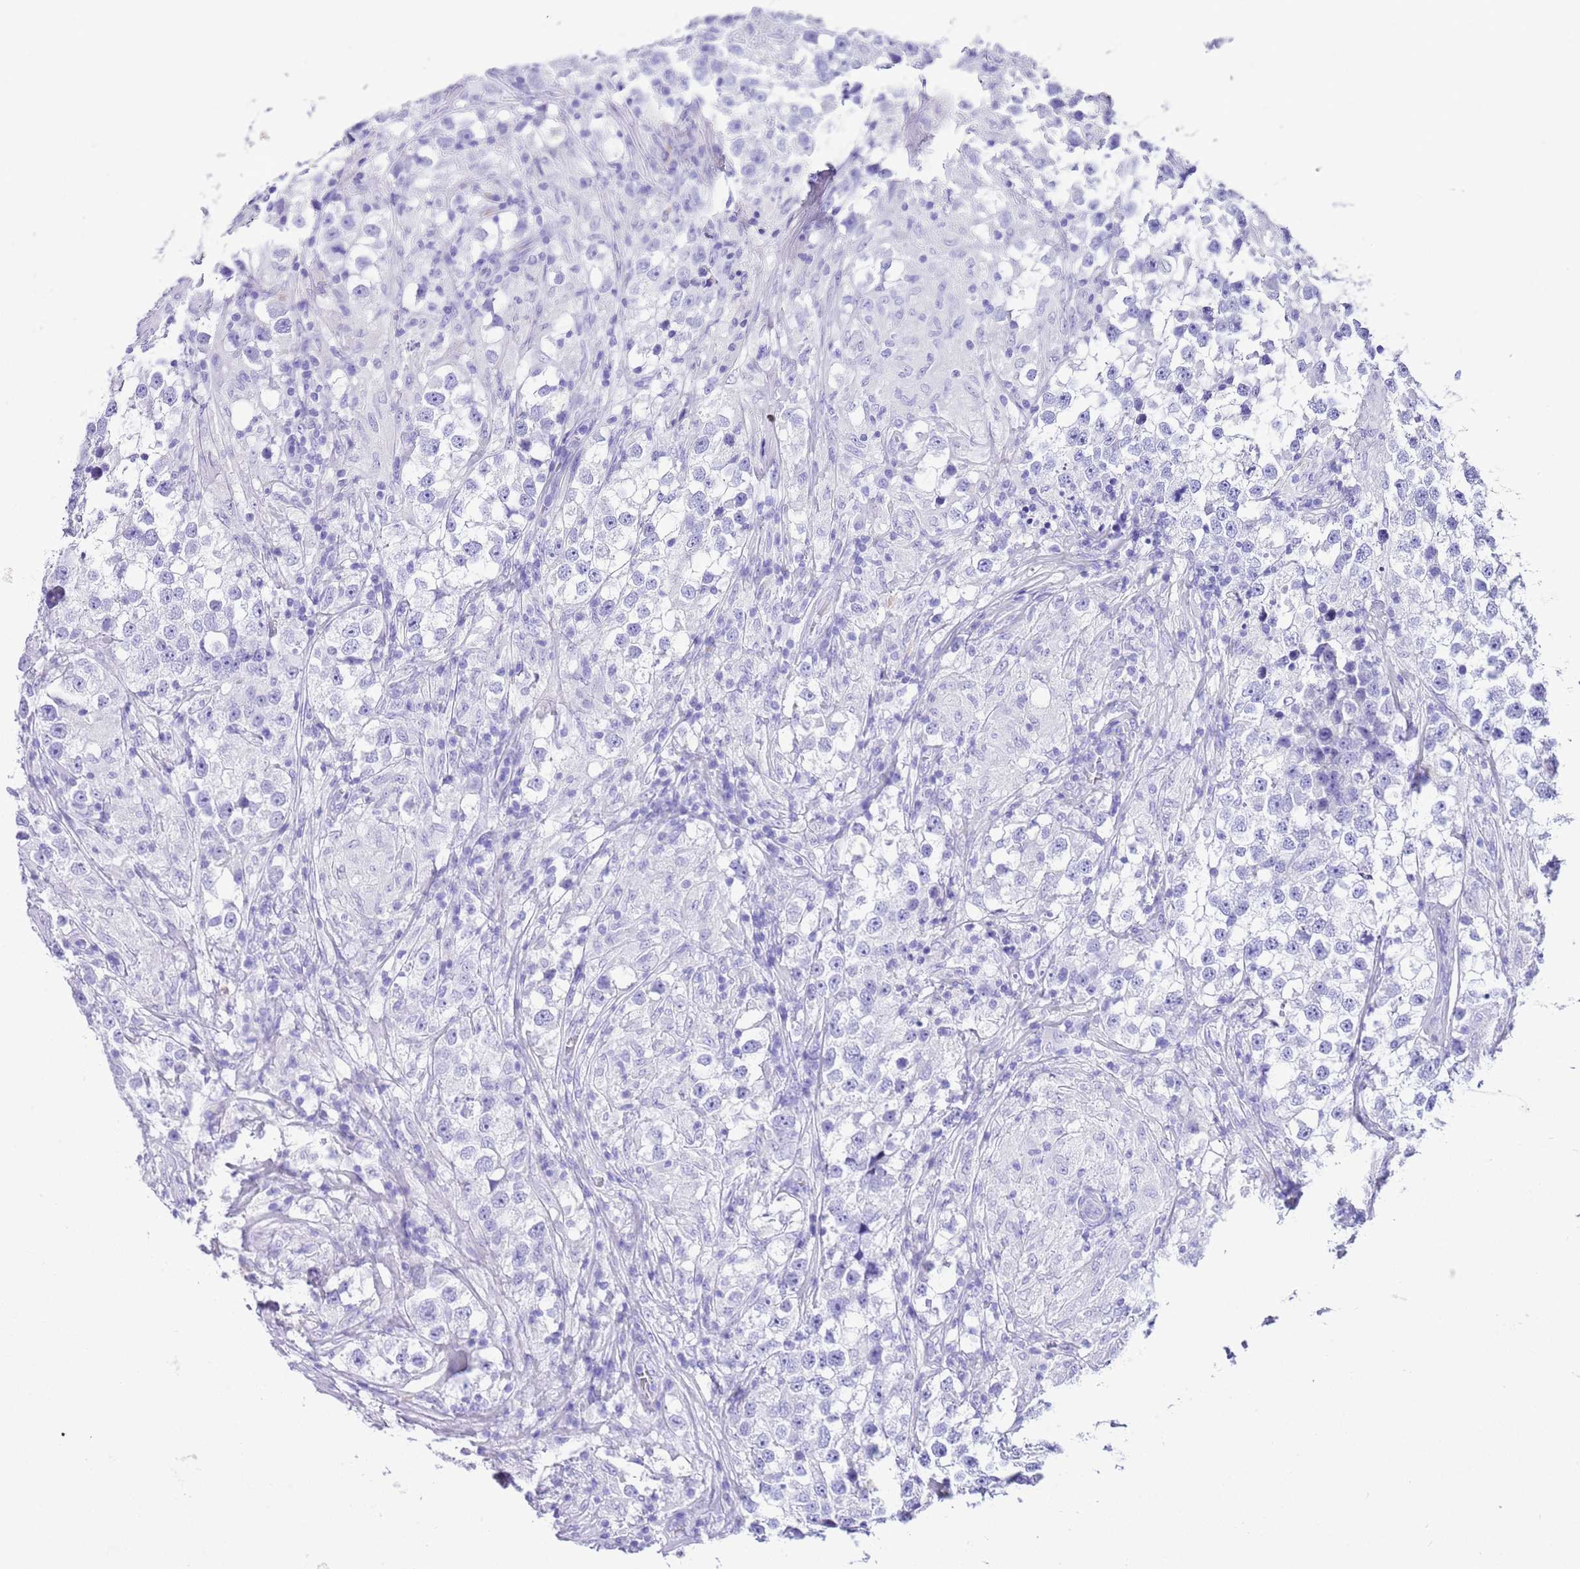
{"staining": {"intensity": "negative", "quantity": "none", "location": "none"}, "tissue": "testis cancer", "cell_type": "Tumor cells", "image_type": "cancer", "snomed": [{"axis": "morphology", "description": "Seminoma, NOS"}, {"axis": "topography", "description": "Testis"}], "caption": "Human seminoma (testis) stained for a protein using immunohistochemistry displays no staining in tumor cells.", "gene": "KCNC1", "patient": {"sex": "male", "age": 46}}